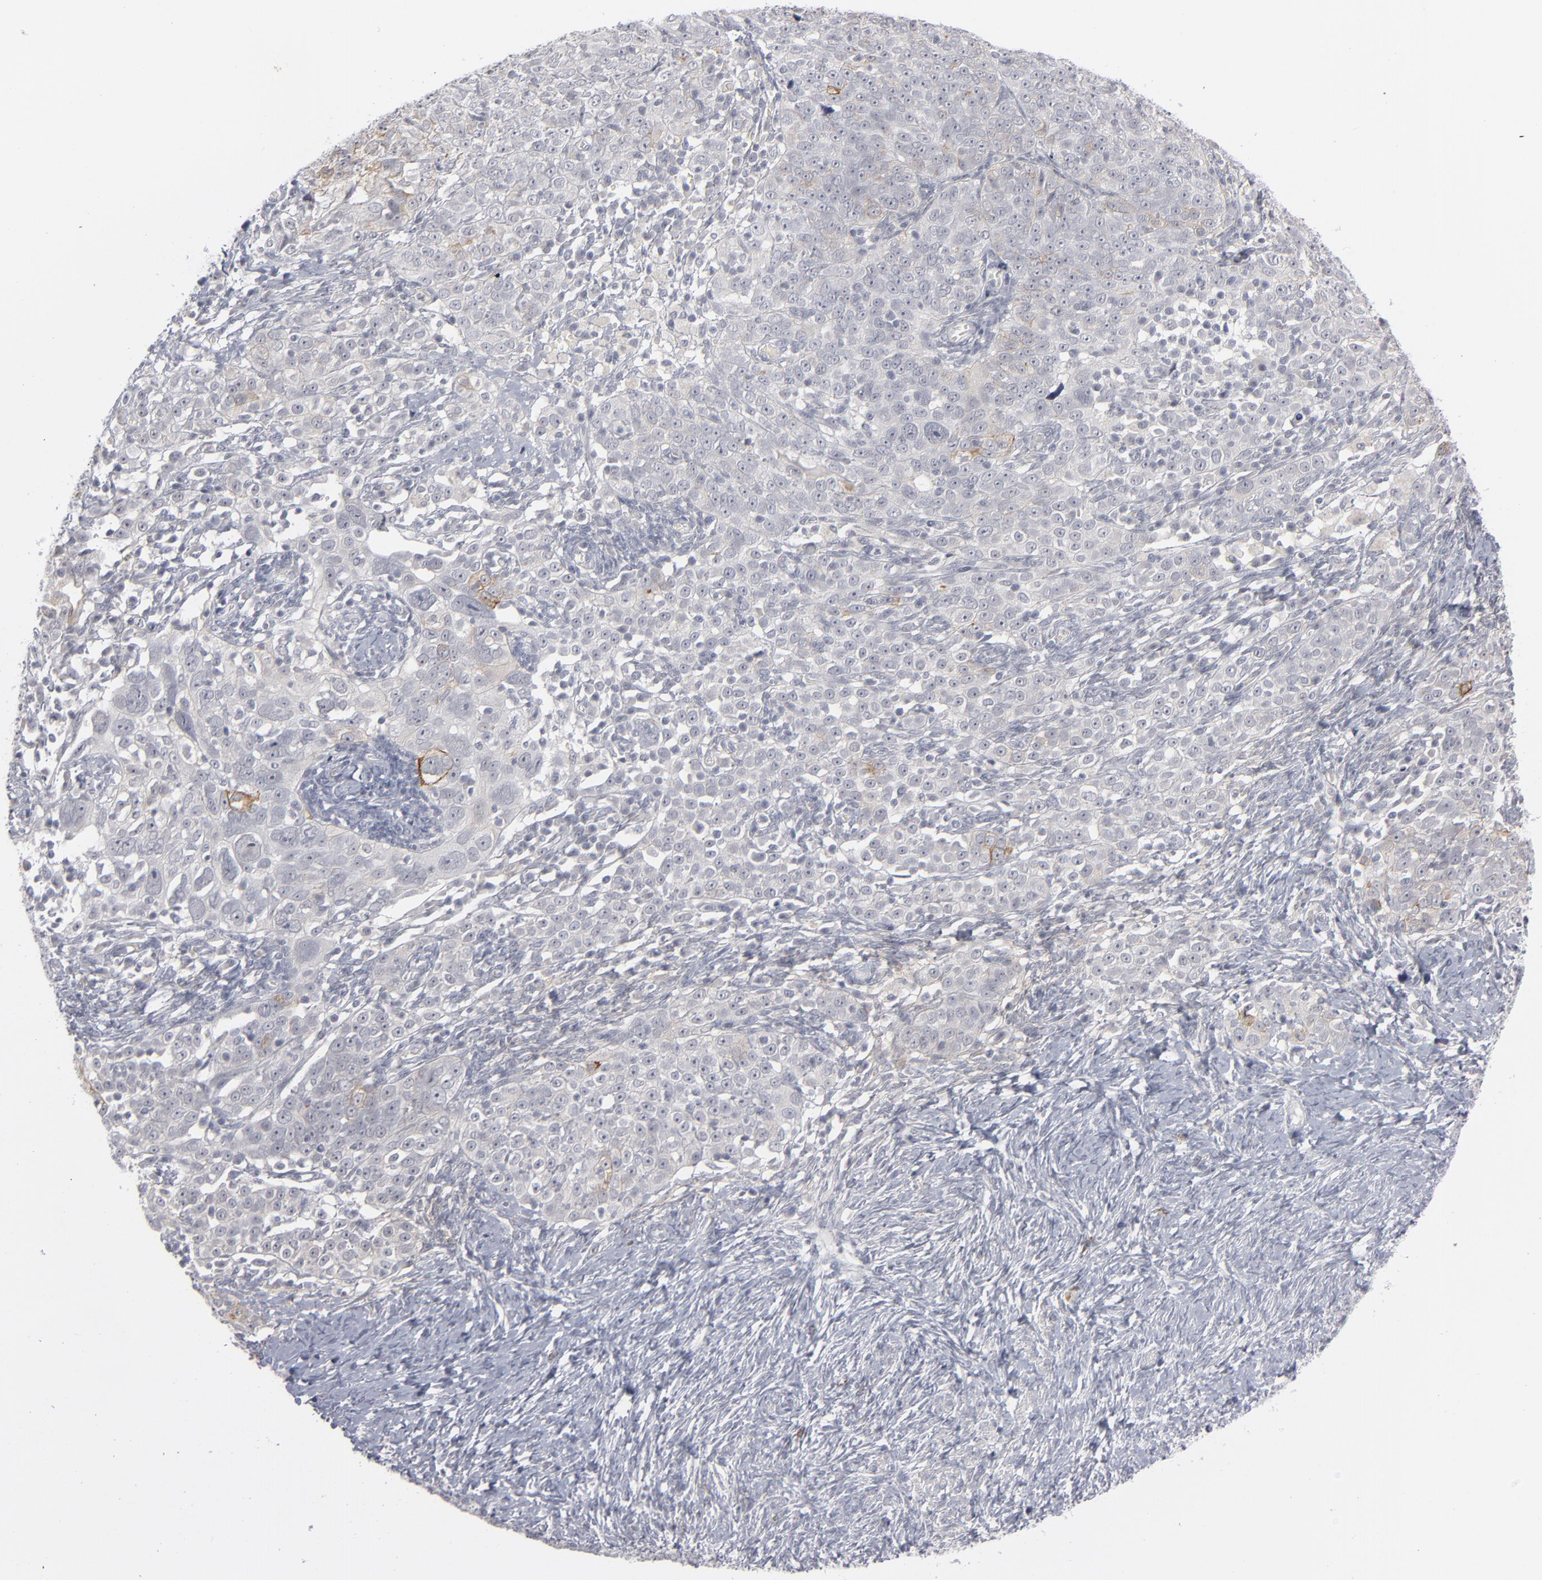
{"staining": {"intensity": "negative", "quantity": "none", "location": "none"}, "tissue": "ovarian cancer", "cell_type": "Tumor cells", "image_type": "cancer", "snomed": [{"axis": "morphology", "description": "Normal tissue, NOS"}, {"axis": "morphology", "description": "Cystadenocarcinoma, serous, NOS"}, {"axis": "topography", "description": "Ovary"}], "caption": "Photomicrograph shows no protein staining in tumor cells of serous cystadenocarcinoma (ovarian) tissue. Nuclei are stained in blue.", "gene": "KIAA1210", "patient": {"sex": "female", "age": 62}}